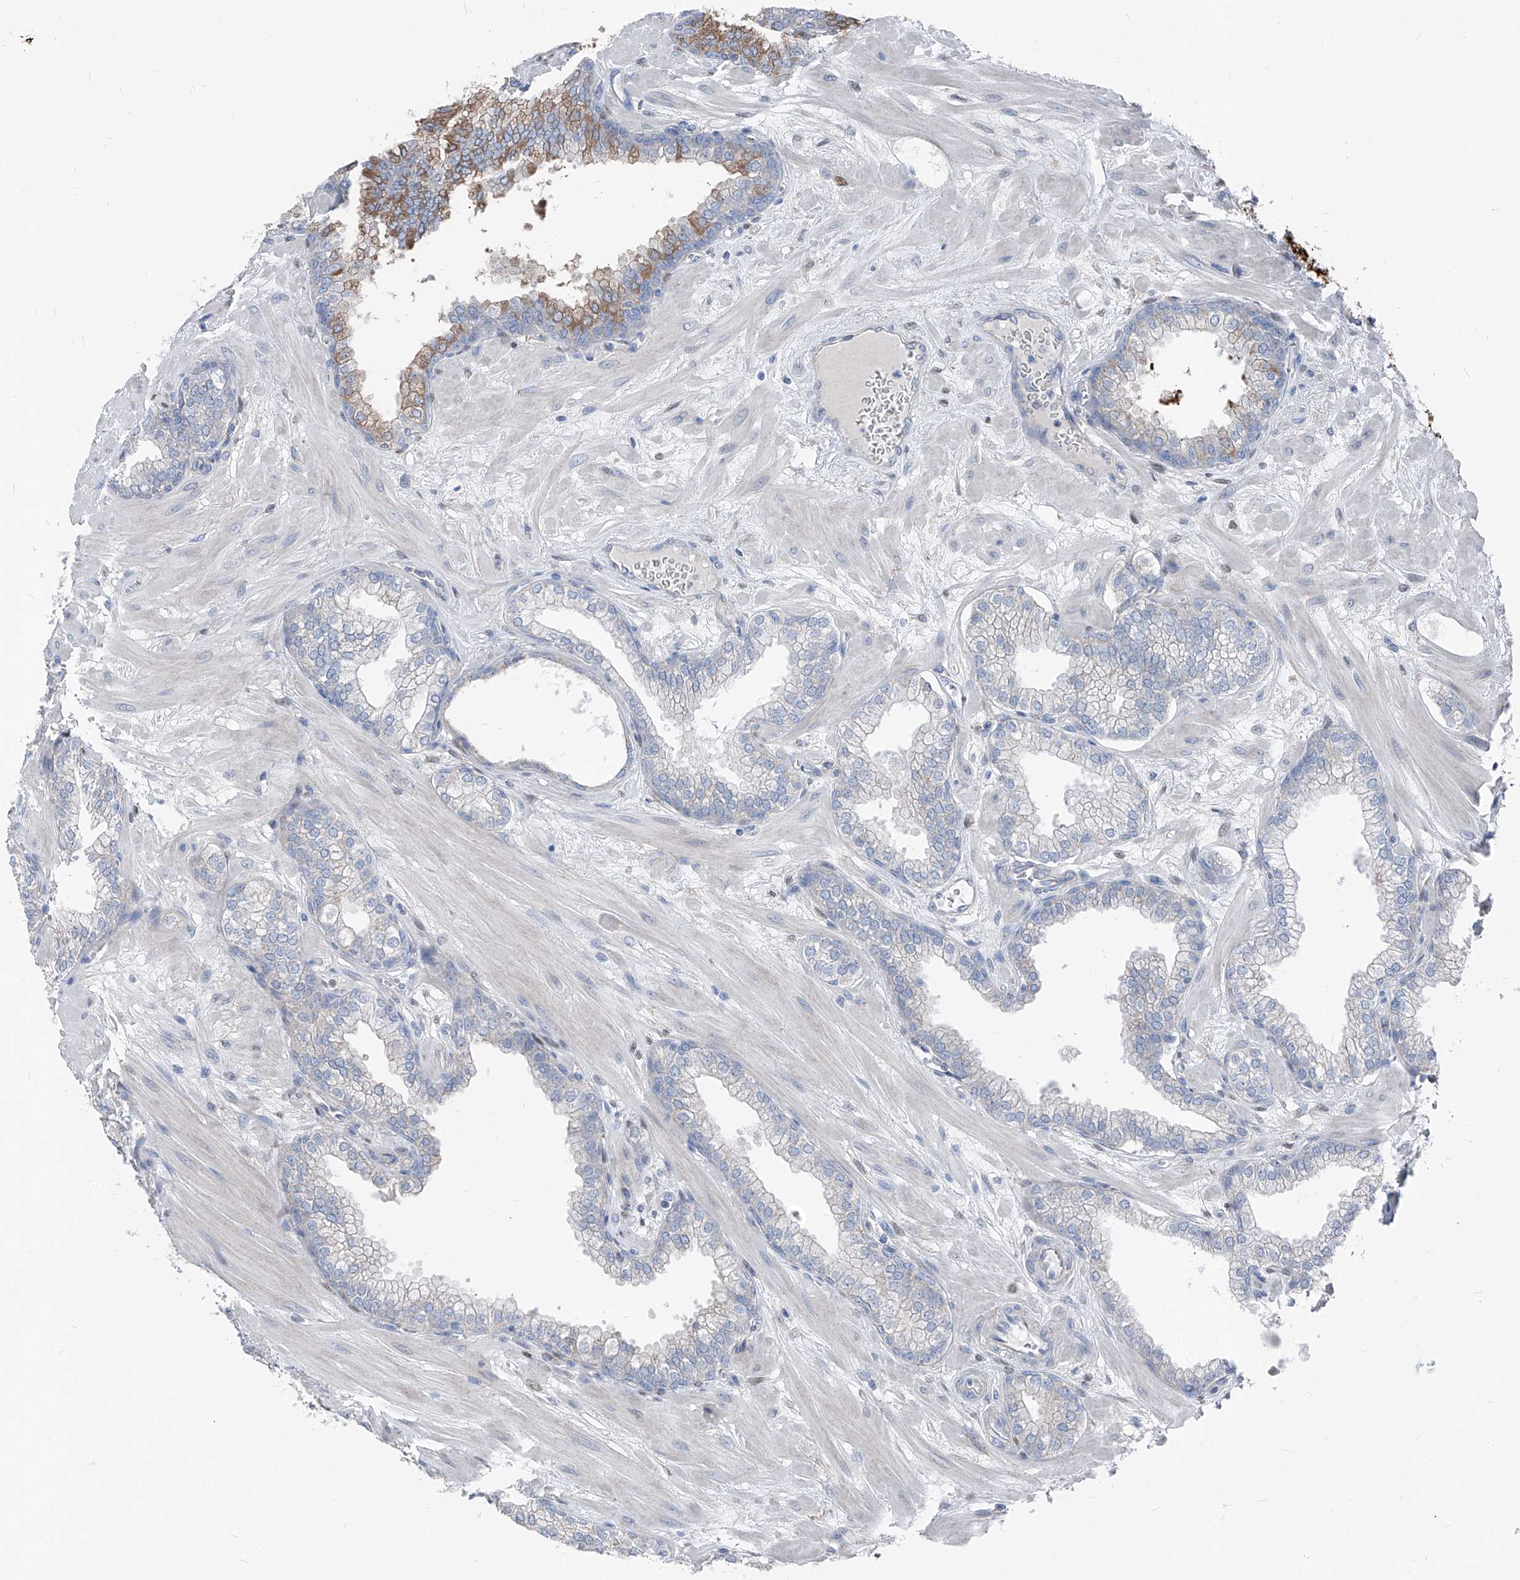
{"staining": {"intensity": "moderate", "quantity": "<25%", "location": "cytoplasmic/membranous"}, "tissue": "prostate", "cell_type": "Glandular cells", "image_type": "normal", "snomed": [{"axis": "morphology", "description": "Normal tissue, NOS"}, {"axis": "morphology", "description": "Urothelial carcinoma, Low grade"}, {"axis": "topography", "description": "Urinary bladder"}, {"axis": "topography", "description": "Prostate"}], "caption": "Human prostate stained with a brown dye demonstrates moderate cytoplasmic/membranous positive staining in about <25% of glandular cells.", "gene": "AGPS", "patient": {"sex": "male", "age": 60}}